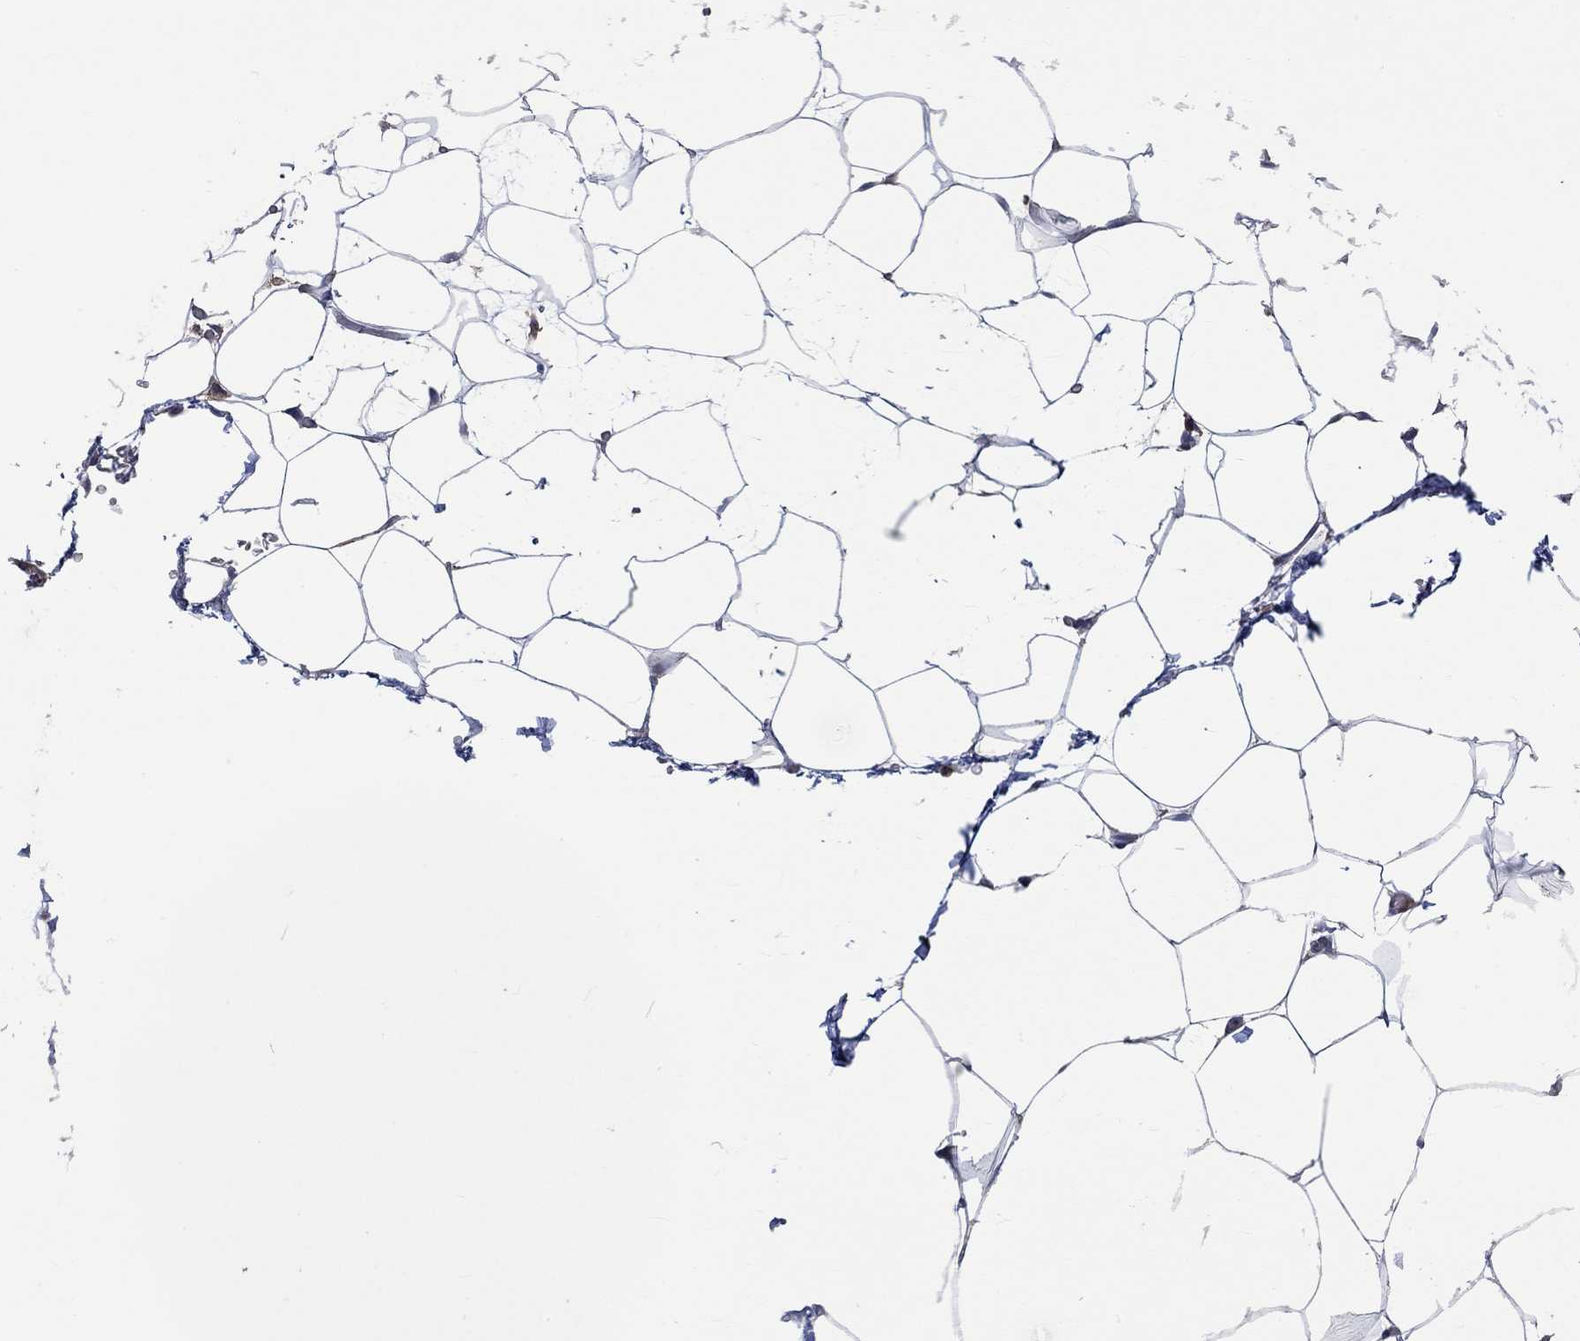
{"staining": {"intensity": "negative", "quantity": "none", "location": "none"}, "tissue": "adipose tissue", "cell_type": "Adipocytes", "image_type": "normal", "snomed": [{"axis": "morphology", "description": "Normal tissue, NOS"}, {"axis": "topography", "description": "Adipose tissue"}], "caption": "Adipose tissue was stained to show a protein in brown. There is no significant positivity in adipocytes. (DAB immunohistochemistry (IHC), high magnification).", "gene": "TNFAIP8L3", "patient": {"sex": "male", "age": 57}}